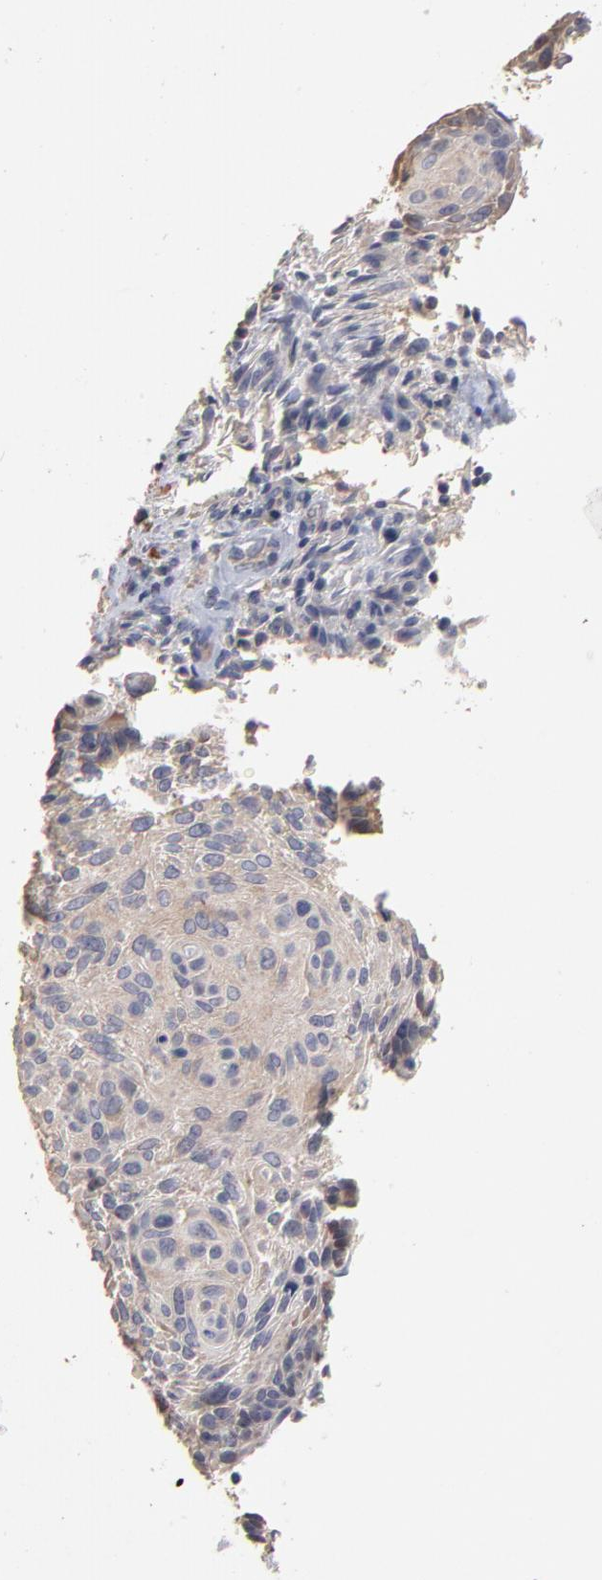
{"staining": {"intensity": "moderate", "quantity": ">75%", "location": "cytoplasmic/membranous"}, "tissue": "cervical cancer", "cell_type": "Tumor cells", "image_type": "cancer", "snomed": [{"axis": "morphology", "description": "Squamous cell carcinoma, NOS"}, {"axis": "topography", "description": "Cervix"}], "caption": "Immunohistochemistry image of neoplastic tissue: cervical cancer (squamous cell carcinoma) stained using IHC demonstrates medium levels of moderate protein expression localized specifically in the cytoplasmic/membranous of tumor cells, appearing as a cytoplasmic/membranous brown color.", "gene": "TANGO2", "patient": {"sex": "female", "age": 33}}